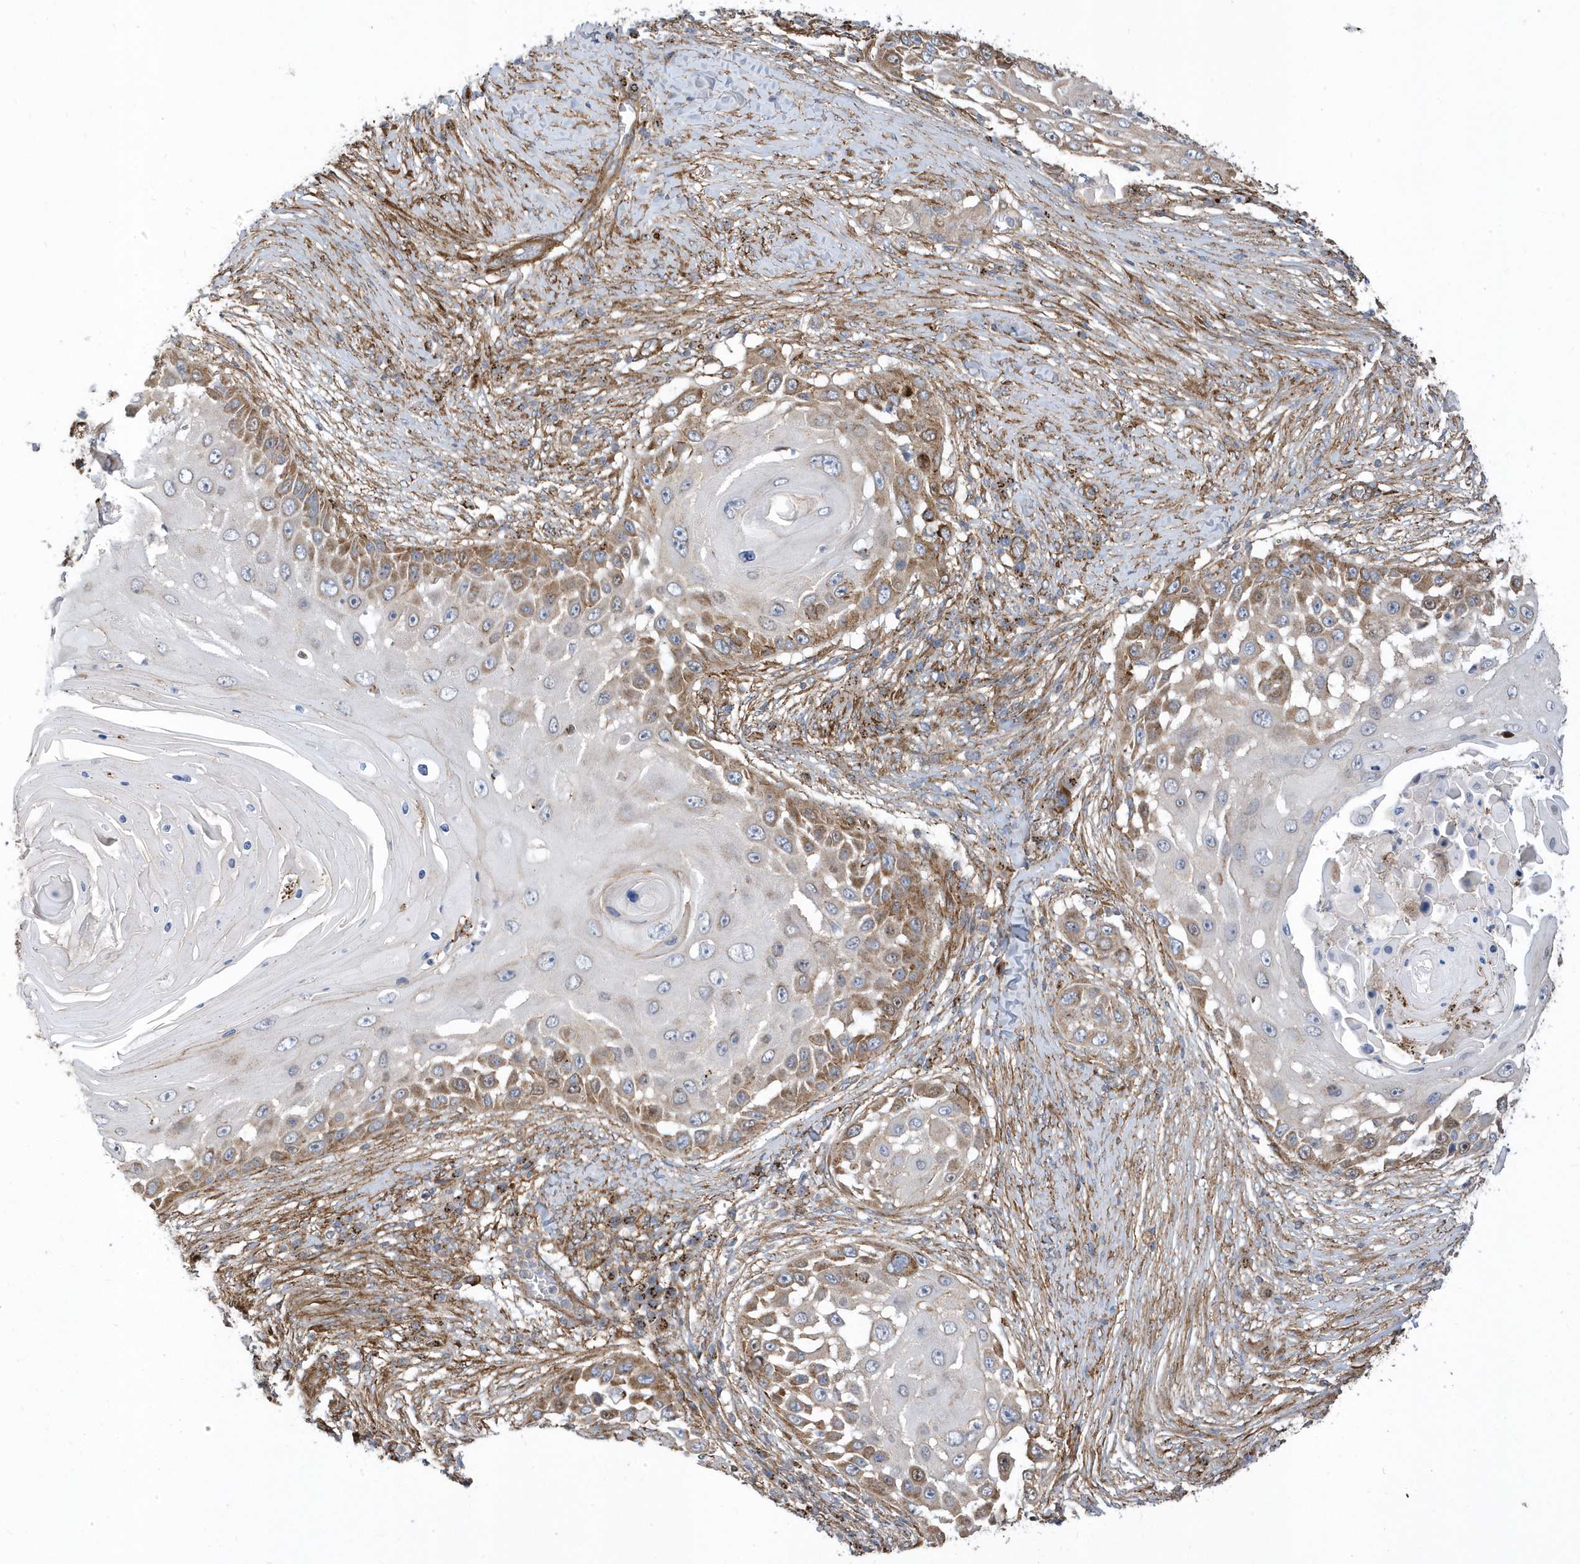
{"staining": {"intensity": "moderate", "quantity": "25%-75%", "location": "cytoplasmic/membranous"}, "tissue": "skin cancer", "cell_type": "Tumor cells", "image_type": "cancer", "snomed": [{"axis": "morphology", "description": "Squamous cell carcinoma, NOS"}, {"axis": "topography", "description": "Skin"}], "caption": "Immunohistochemical staining of human skin cancer (squamous cell carcinoma) exhibits medium levels of moderate cytoplasmic/membranous protein staining in about 25%-75% of tumor cells.", "gene": "HRH4", "patient": {"sex": "female", "age": 44}}